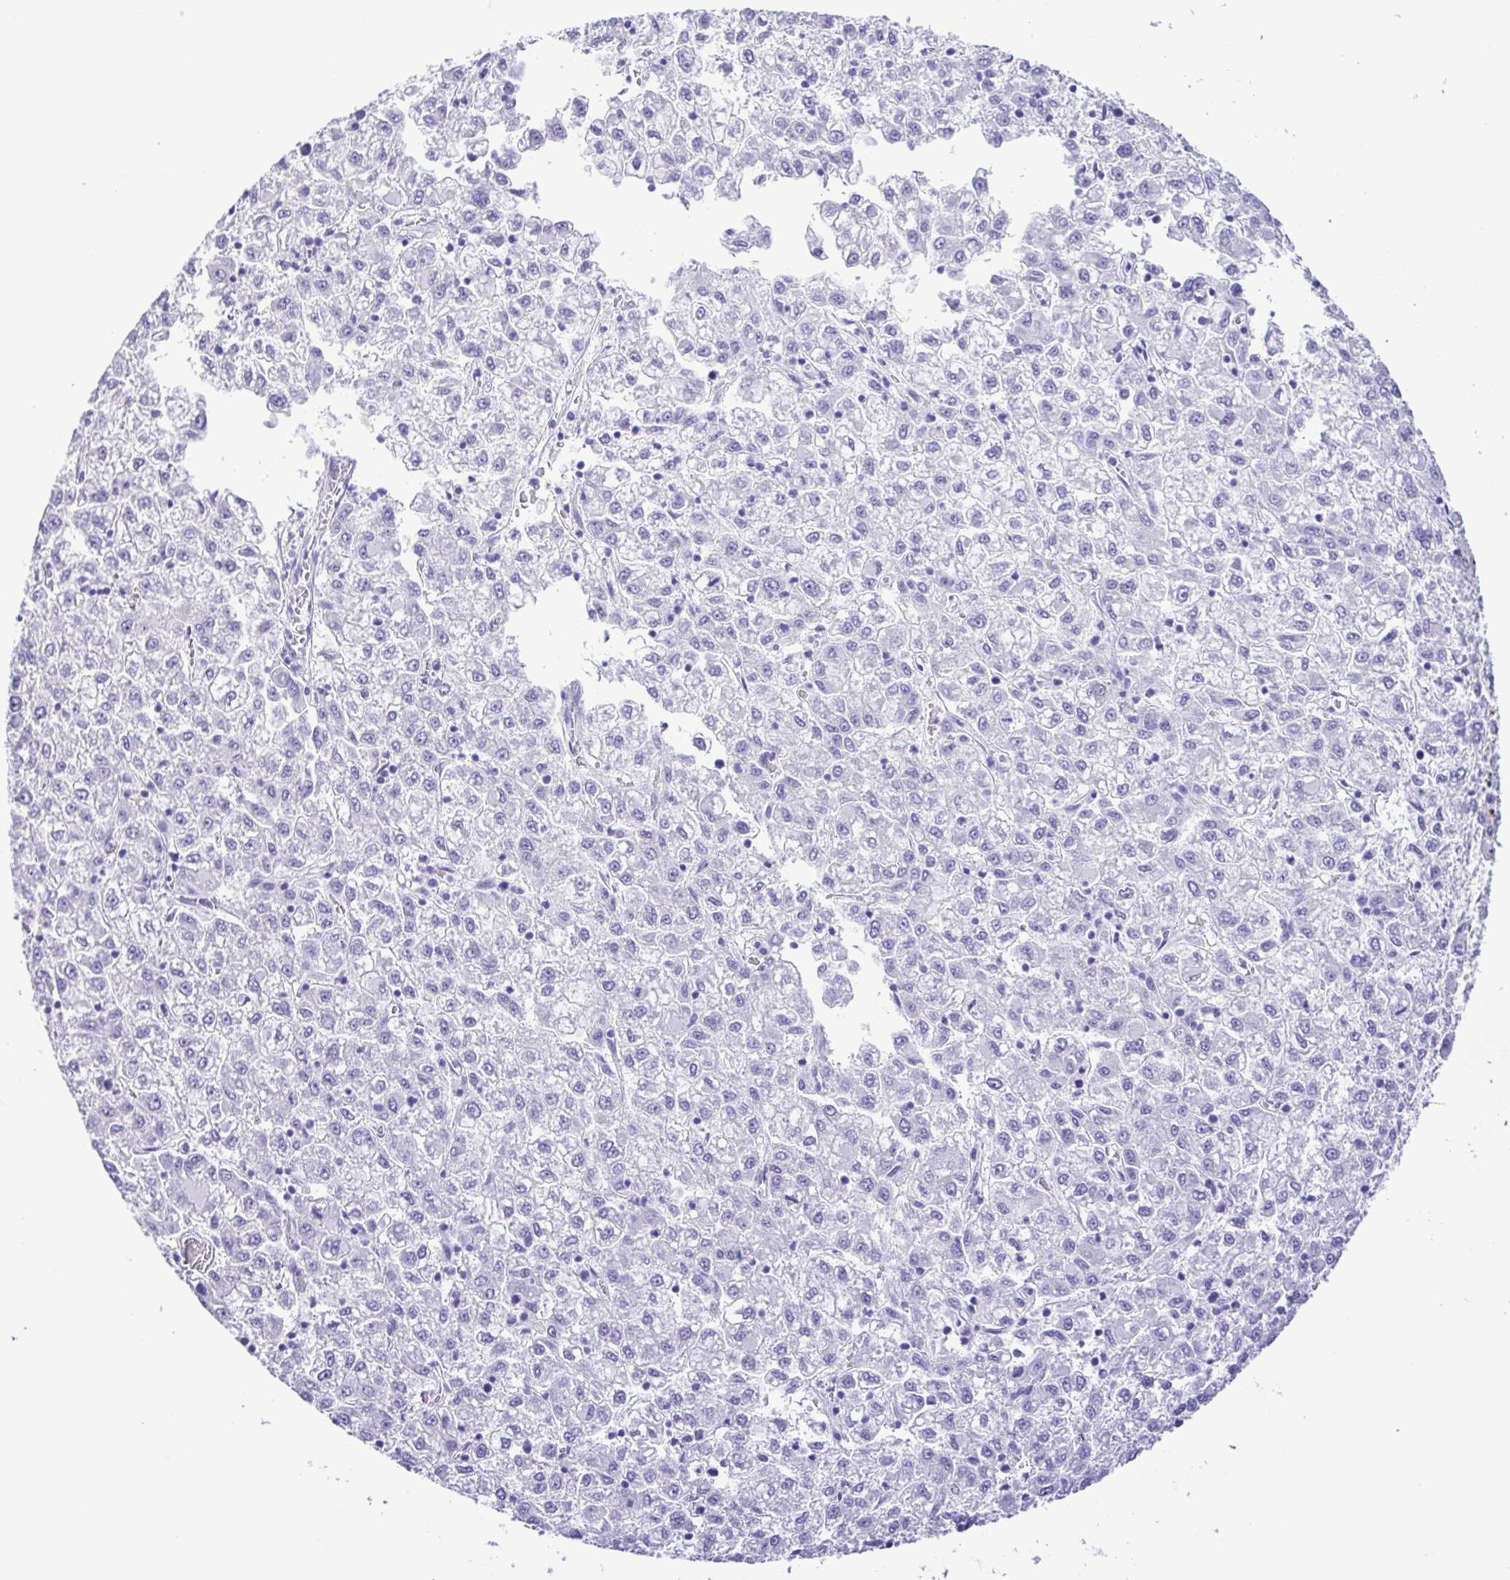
{"staining": {"intensity": "negative", "quantity": "none", "location": "none"}, "tissue": "liver cancer", "cell_type": "Tumor cells", "image_type": "cancer", "snomed": [{"axis": "morphology", "description": "Carcinoma, Hepatocellular, NOS"}, {"axis": "topography", "description": "Liver"}], "caption": "DAB immunohistochemical staining of liver hepatocellular carcinoma reveals no significant expression in tumor cells.", "gene": "CASP14", "patient": {"sex": "male", "age": 40}}